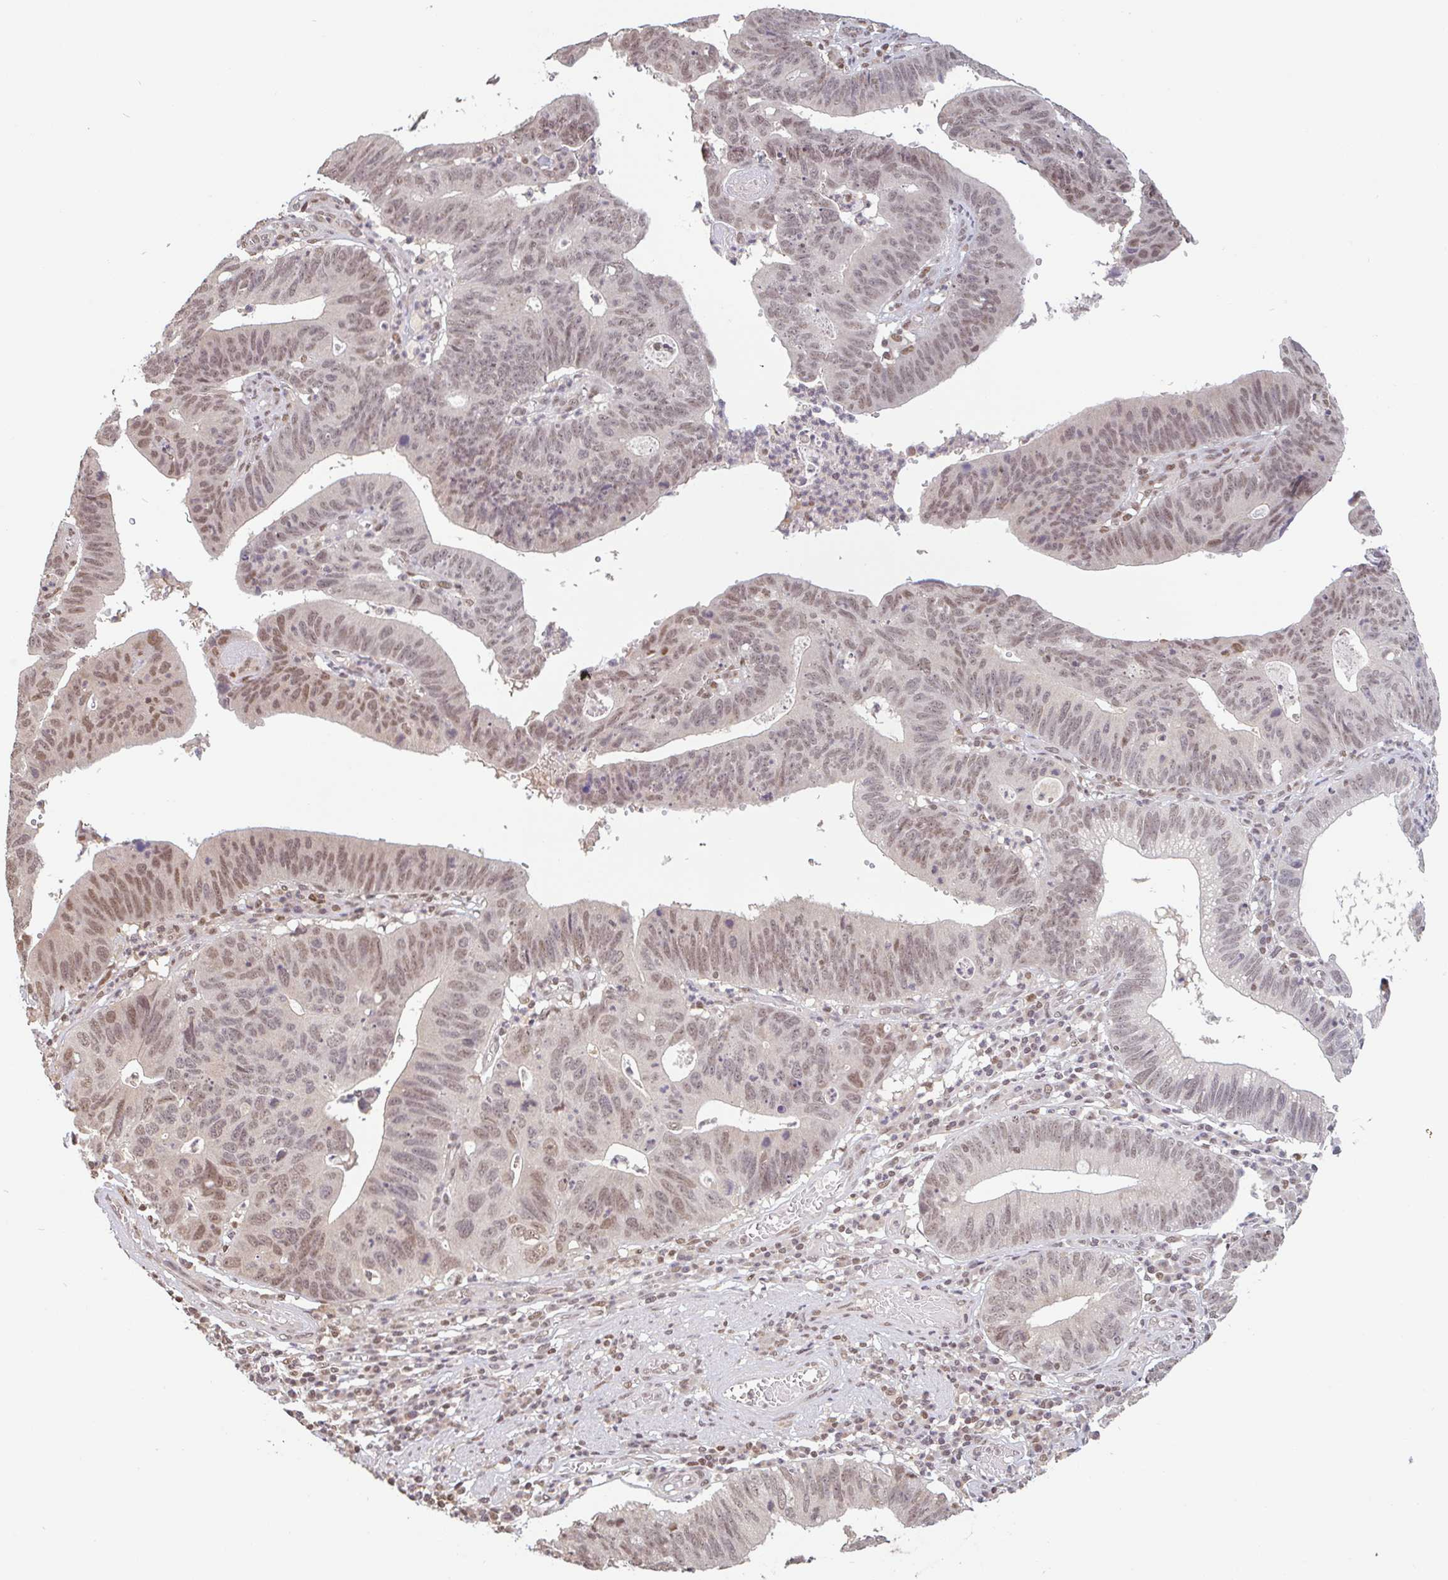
{"staining": {"intensity": "weak", "quantity": ">75%", "location": "nuclear"}, "tissue": "stomach cancer", "cell_type": "Tumor cells", "image_type": "cancer", "snomed": [{"axis": "morphology", "description": "Adenocarcinoma, NOS"}, {"axis": "topography", "description": "Stomach"}], "caption": "This histopathology image displays IHC staining of stomach cancer, with low weak nuclear staining in about >75% of tumor cells.", "gene": "DR1", "patient": {"sex": "male", "age": 59}}